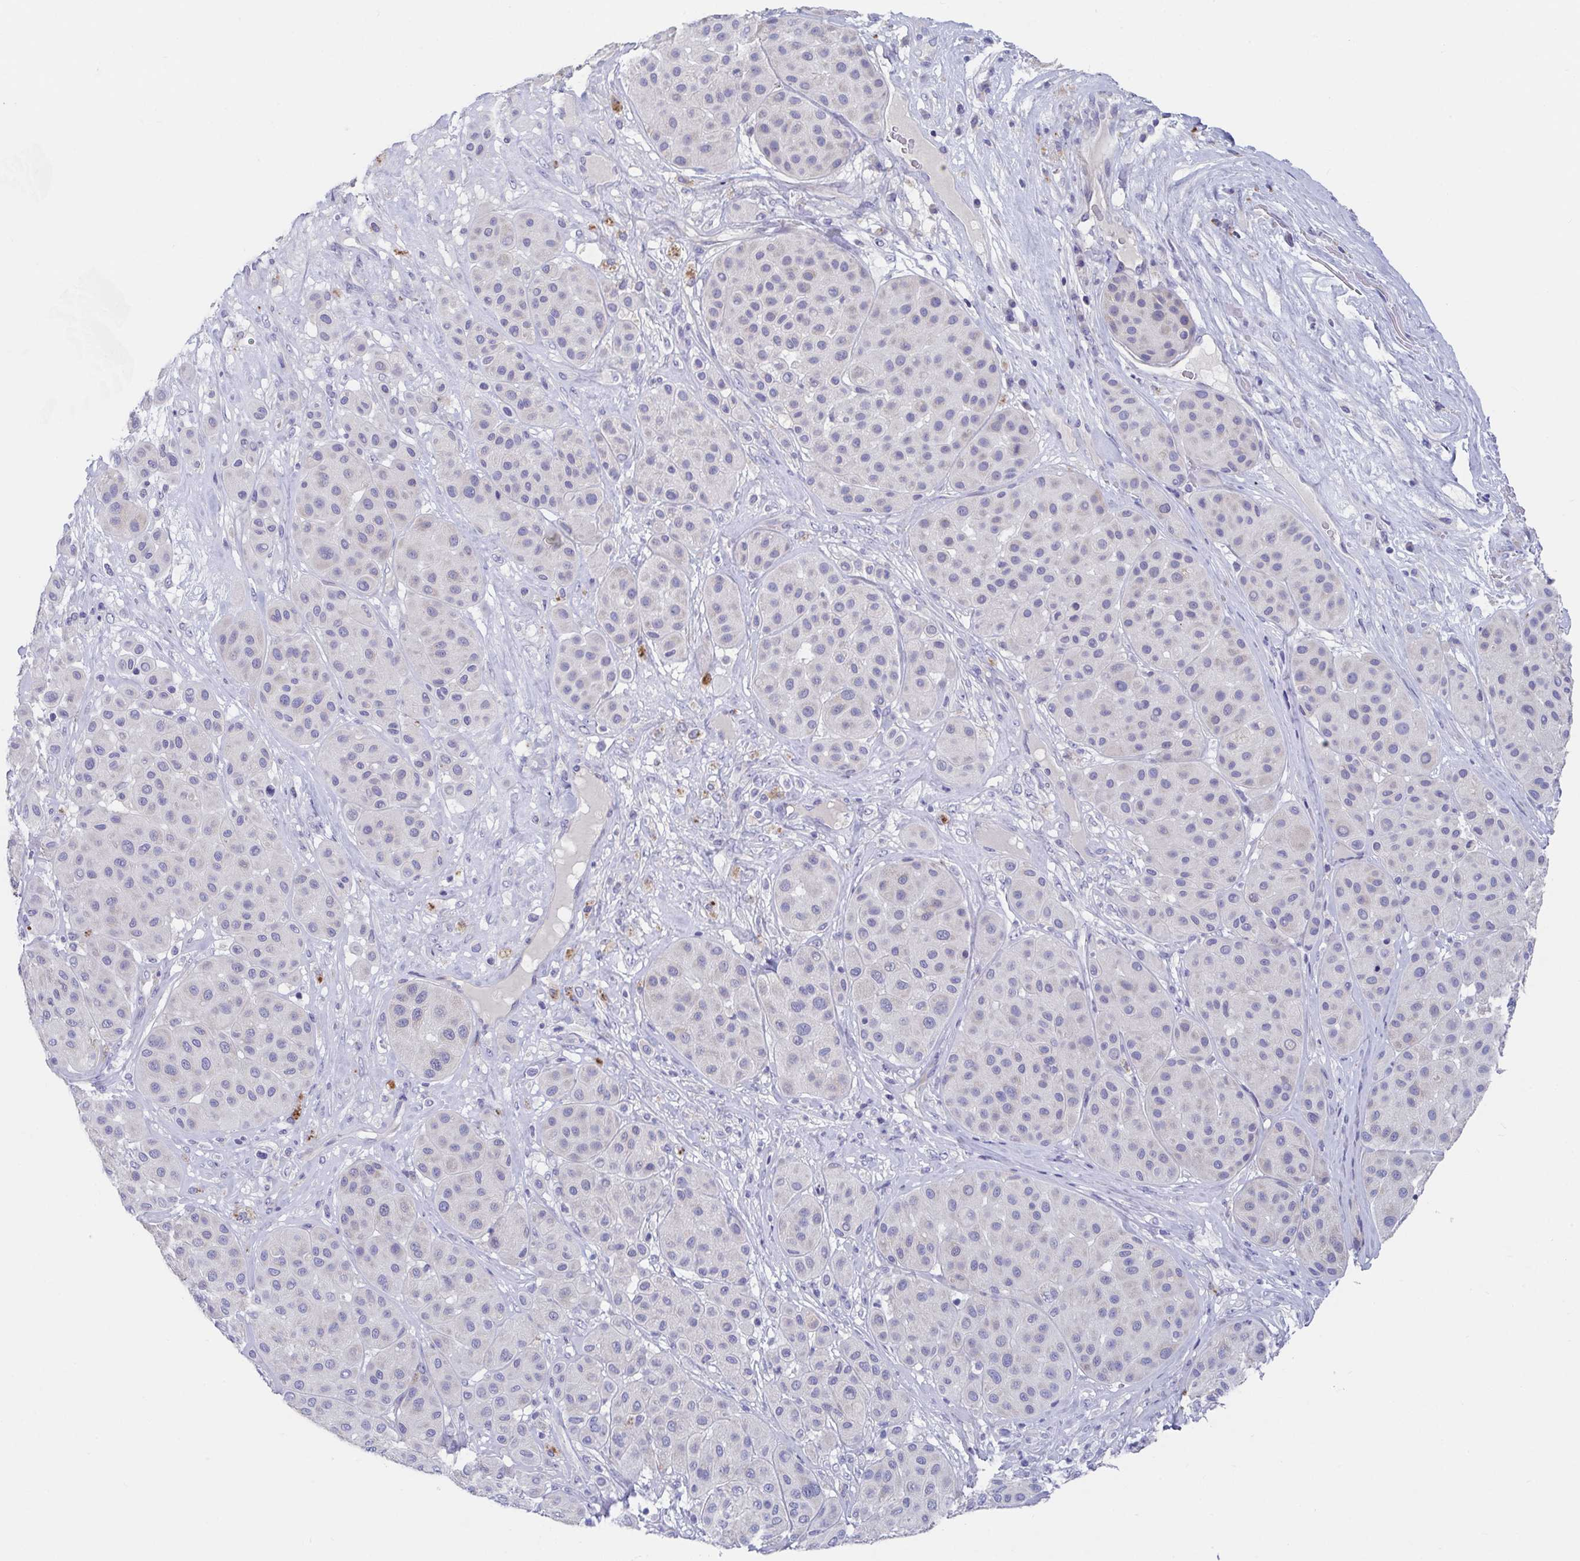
{"staining": {"intensity": "negative", "quantity": "none", "location": "none"}, "tissue": "melanoma", "cell_type": "Tumor cells", "image_type": "cancer", "snomed": [{"axis": "morphology", "description": "Malignant melanoma, Metastatic site"}, {"axis": "topography", "description": "Smooth muscle"}], "caption": "Protein analysis of malignant melanoma (metastatic site) exhibits no significant positivity in tumor cells.", "gene": "ZNF561", "patient": {"sex": "male", "age": 41}}